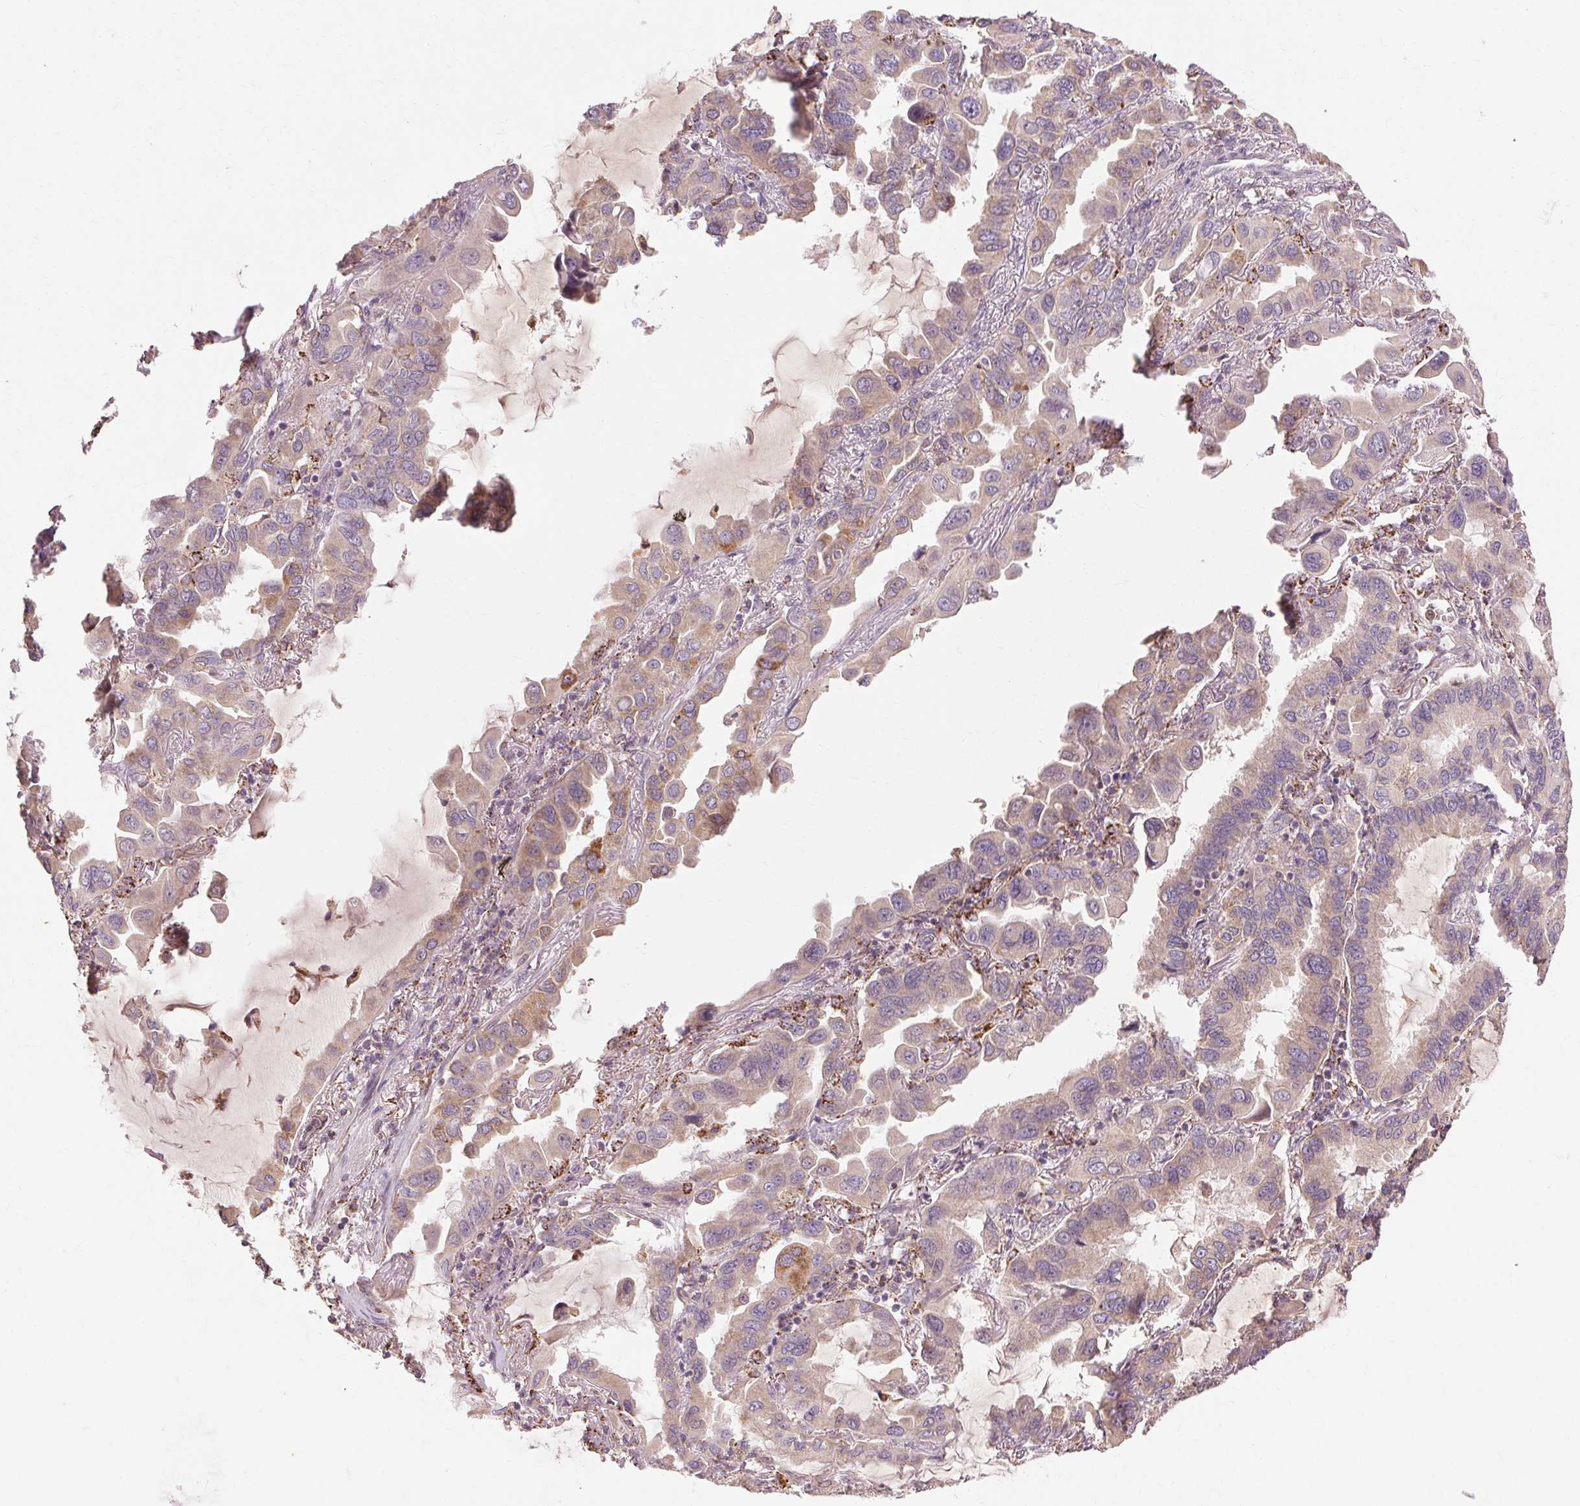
{"staining": {"intensity": "weak", "quantity": "25%-75%", "location": "cytoplasmic/membranous"}, "tissue": "lung cancer", "cell_type": "Tumor cells", "image_type": "cancer", "snomed": [{"axis": "morphology", "description": "Adenocarcinoma, NOS"}, {"axis": "topography", "description": "Lung"}], "caption": "Lung adenocarcinoma stained for a protein demonstrates weak cytoplasmic/membranous positivity in tumor cells.", "gene": "REP15", "patient": {"sex": "male", "age": 64}}